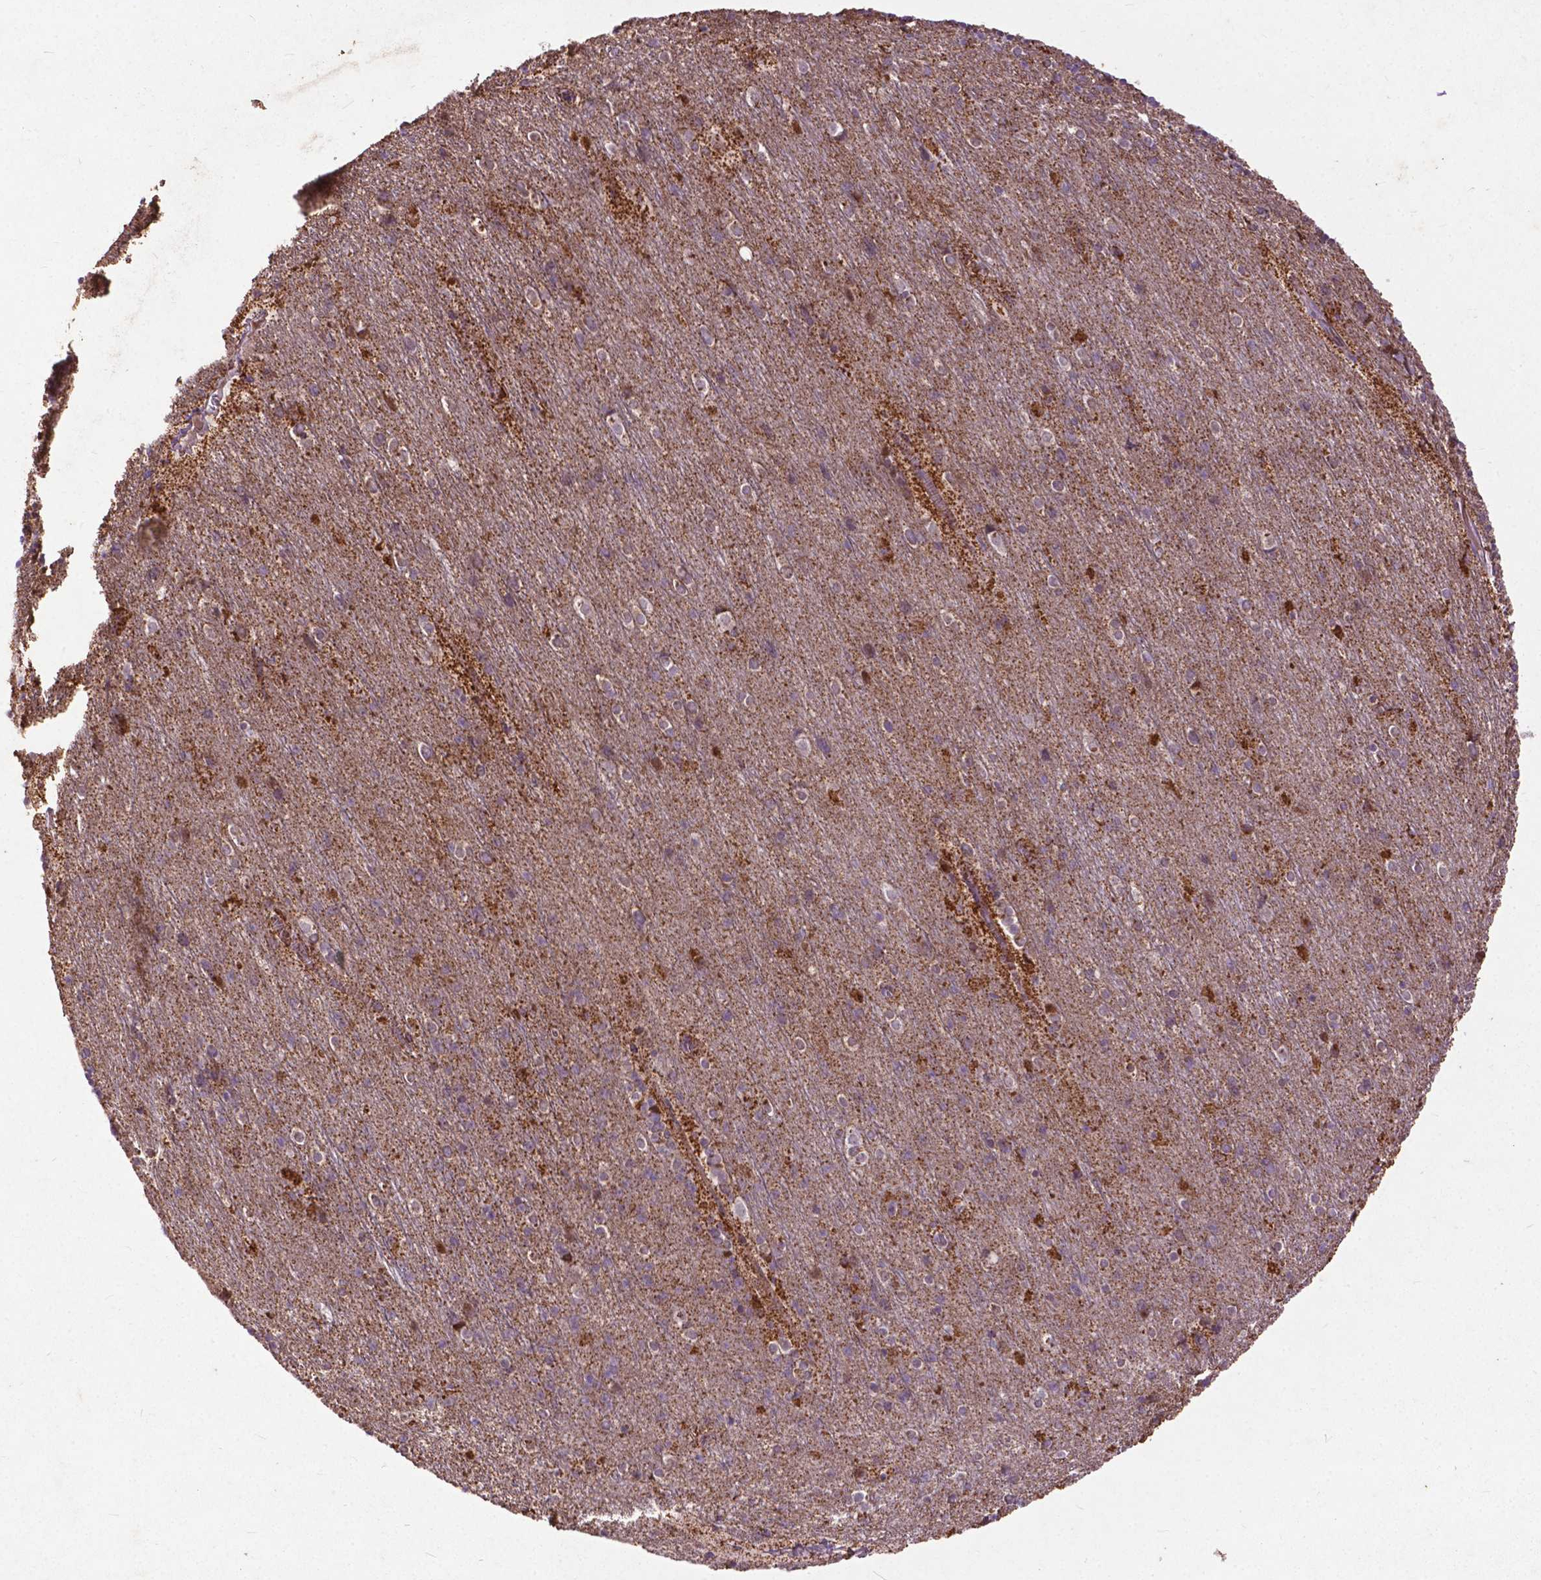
{"staining": {"intensity": "moderate", "quantity": "25%-75%", "location": "cytoplasmic/membranous"}, "tissue": "cerebellum", "cell_type": "Cells in granular layer", "image_type": "normal", "snomed": [{"axis": "morphology", "description": "Normal tissue, NOS"}, {"axis": "topography", "description": "Cerebellum"}], "caption": "Protein analysis of unremarkable cerebellum demonstrates moderate cytoplasmic/membranous staining in approximately 25%-75% of cells in granular layer. (IHC, brightfield microscopy, high magnification).", "gene": "THEGL", "patient": {"sex": "male", "age": 70}}